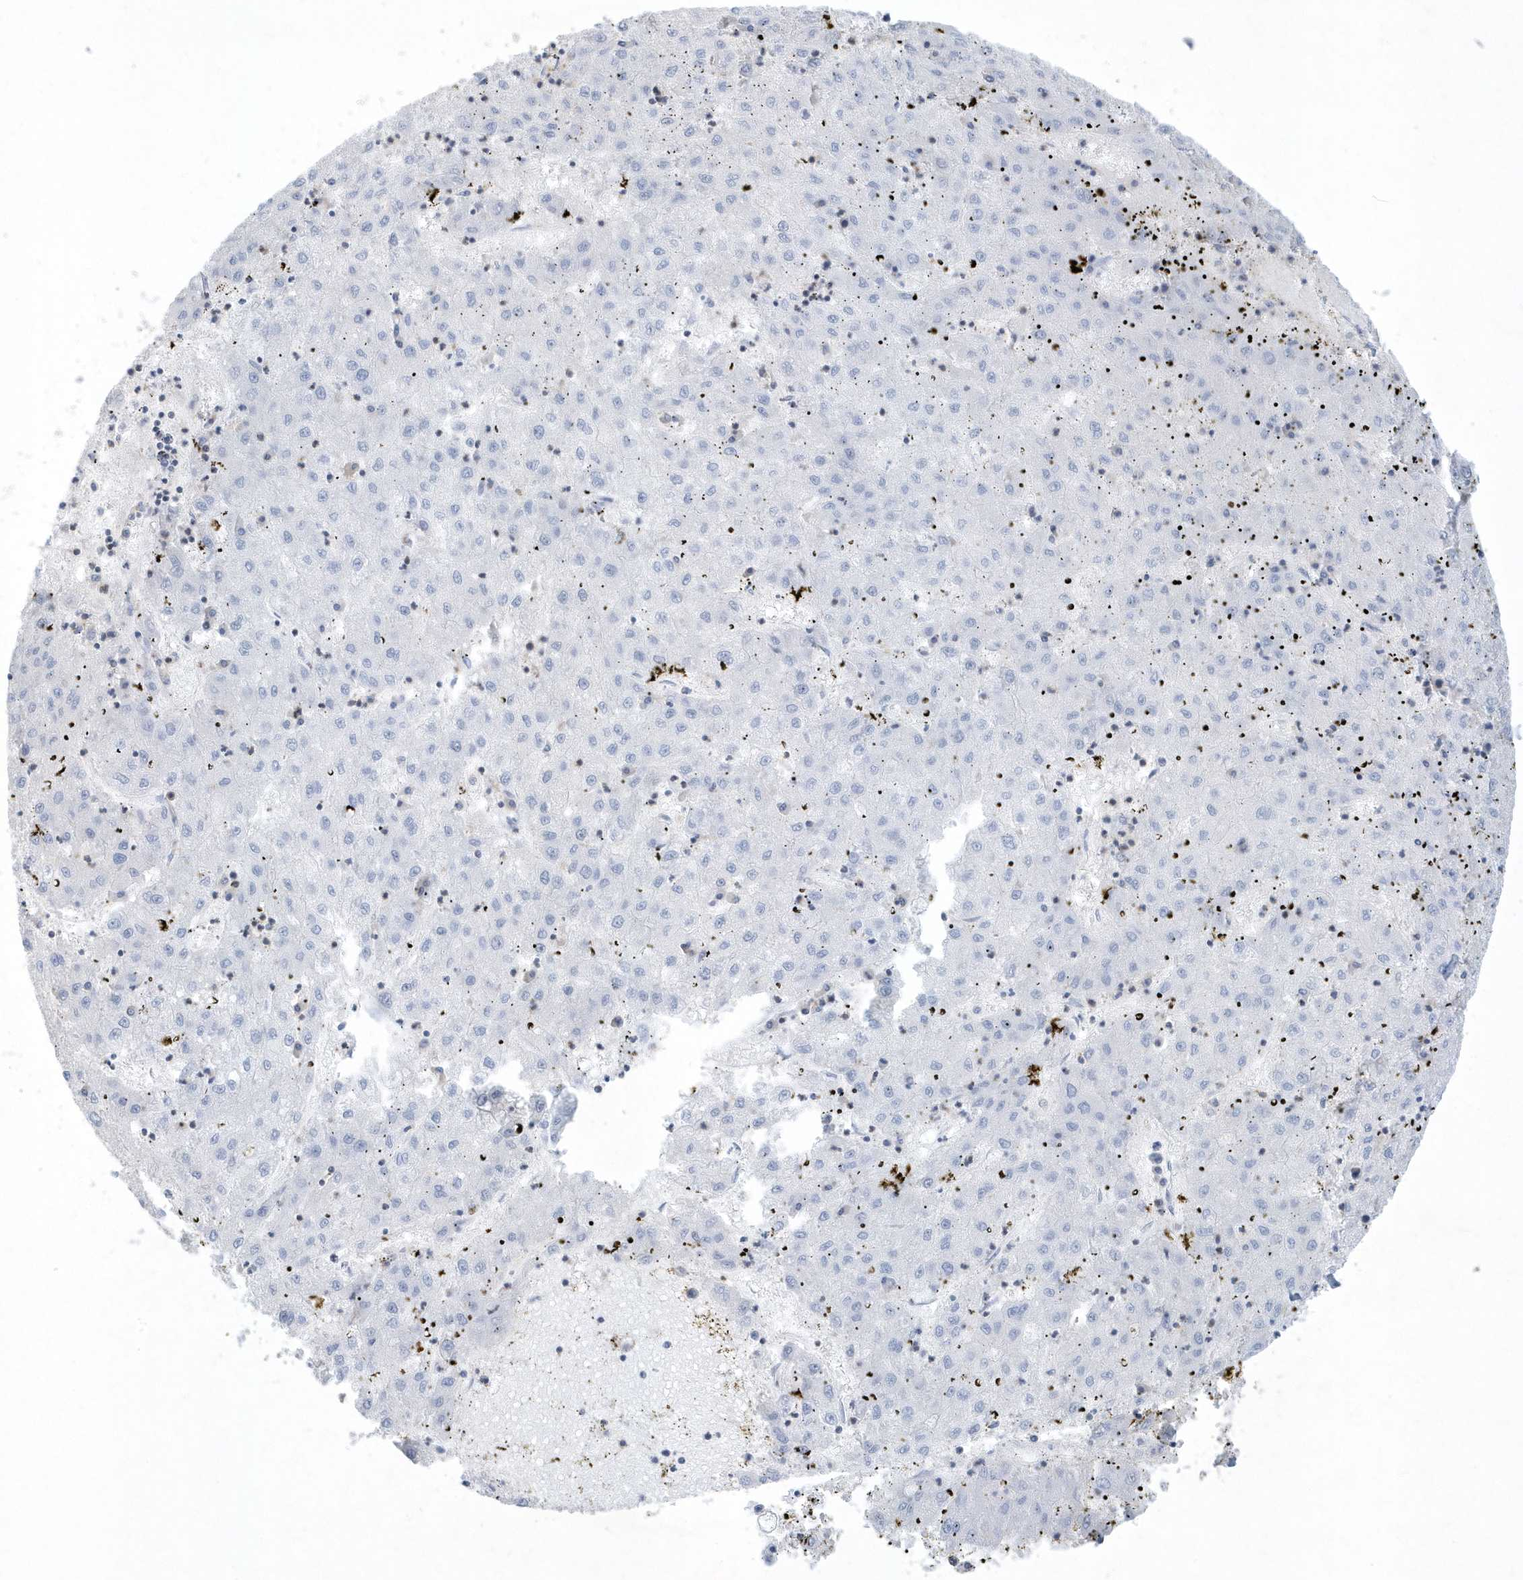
{"staining": {"intensity": "negative", "quantity": "none", "location": "none"}, "tissue": "liver cancer", "cell_type": "Tumor cells", "image_type": "cancer", "snomed": [{"axis": "morphology", "description": "Carcinoma, Hepatocellular, NOS"}, {"axis": "topography", "description": "Liver"}], "caption": "High magnification brightfield microscopy of hepatocellular carcinoma (liver) stained with DAB (3,3'-diaminobenzidine) (brown) and counterstained with hematoxylin (blue): tumor cells show no significant positivity.", "gene": "PSD4", "patient": {"sex": "male", "age": 72}}